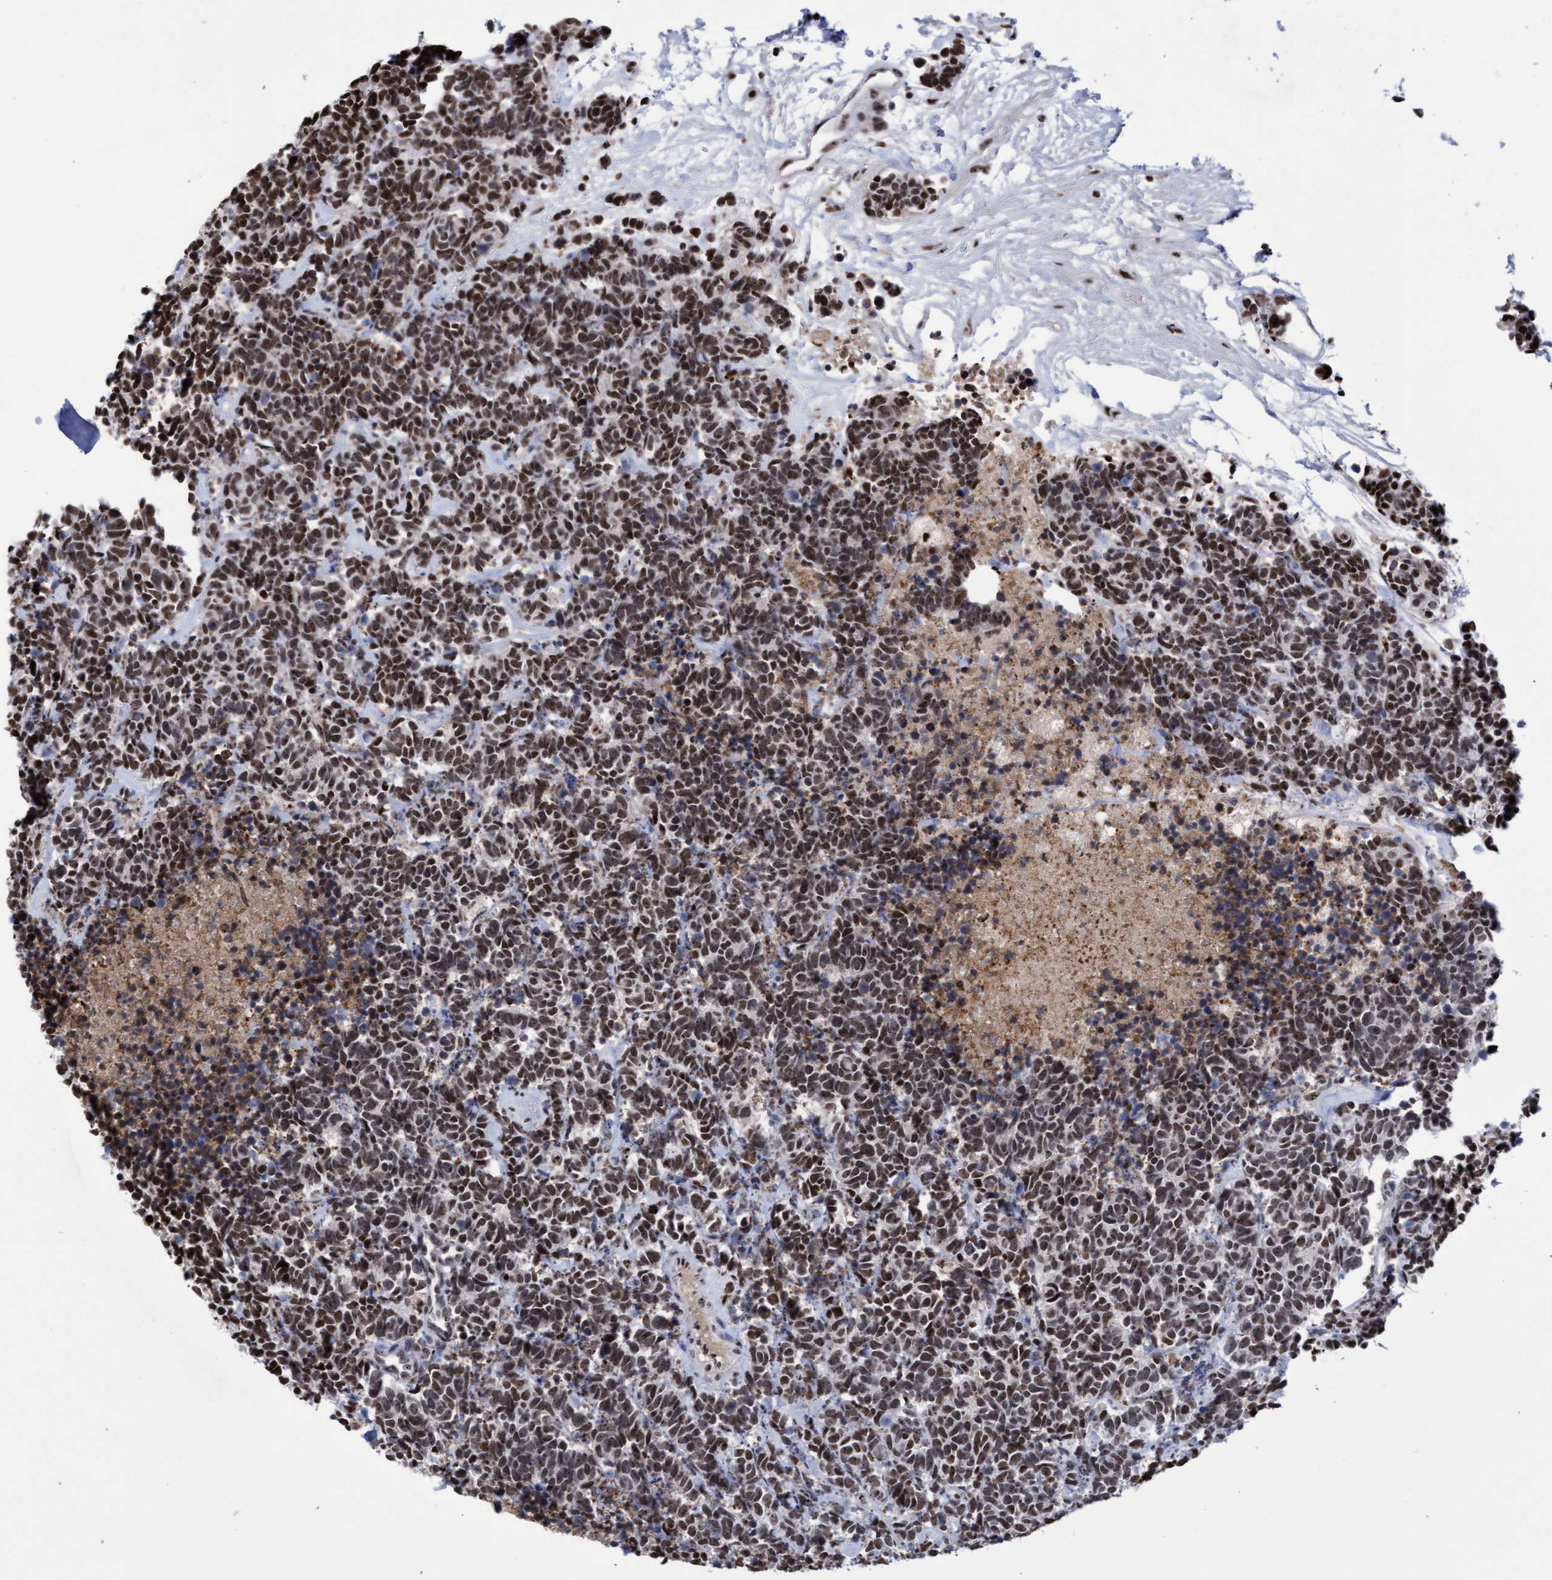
{"staining": {"intensity": "strong", "quantity": ">75%", "location": "nuclear"}, "tissue": "carcinoid", "cell_type": "Tumor cells", "image_type": "cancer", "snomed": [{"axis": "morphology", "description": "Carcinoma, NOS"}, {"axis": "morphology", "description": "Carcinoid, malignant, NOS"}, {"axis": "topography", "description": "Urinary bladder"}], "caption": "Carcinoid (malignant) was stained to show a protein in brown. There is high levels of strong nuclear positivity in approximately >75% of tumor cells.", "gene": "EFCAB10", "patient": {"sex": "male", "age": 57}}